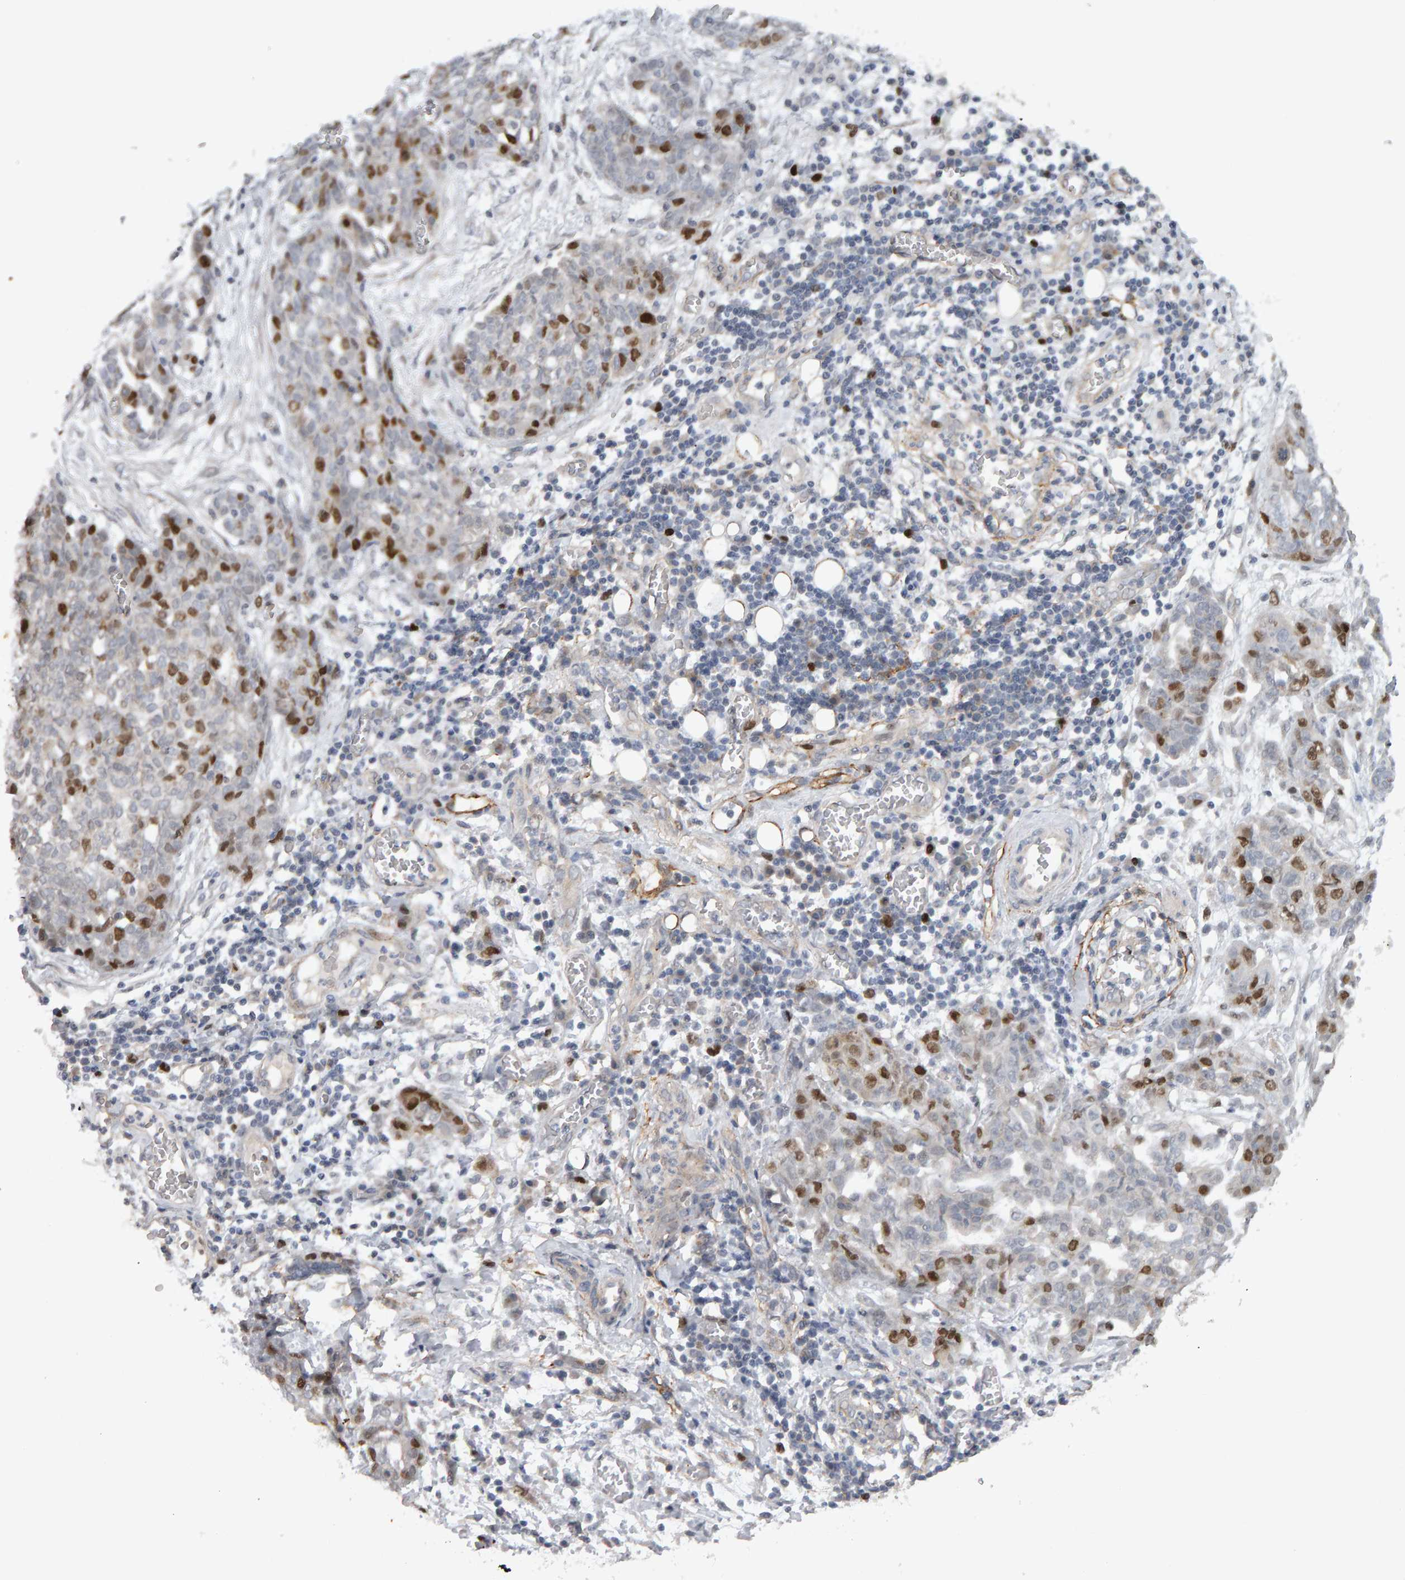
{"staining": {"intensity": "moderate", "quantity": "25%-75%", "location": "nuclear"}, "tissue": "ovarian cancer", "cell_type": "Tumor cells", "image_type": "cancer", "snomed": [{"axis": "morphology", "description": "Cystadenocarcinoma, serous, NOS"}, {"axis": "topography", "description": "Soft tissue"}, {"axis": "topography", "description": "Ovary"}], "caption": "Tumor cells display moderate nuclear expression in about 25%-75% of cells in ovarian serous cystadenocarcinoma.", "gene": "CDCA5", "patient": {"sex": "female", "age": 57}}